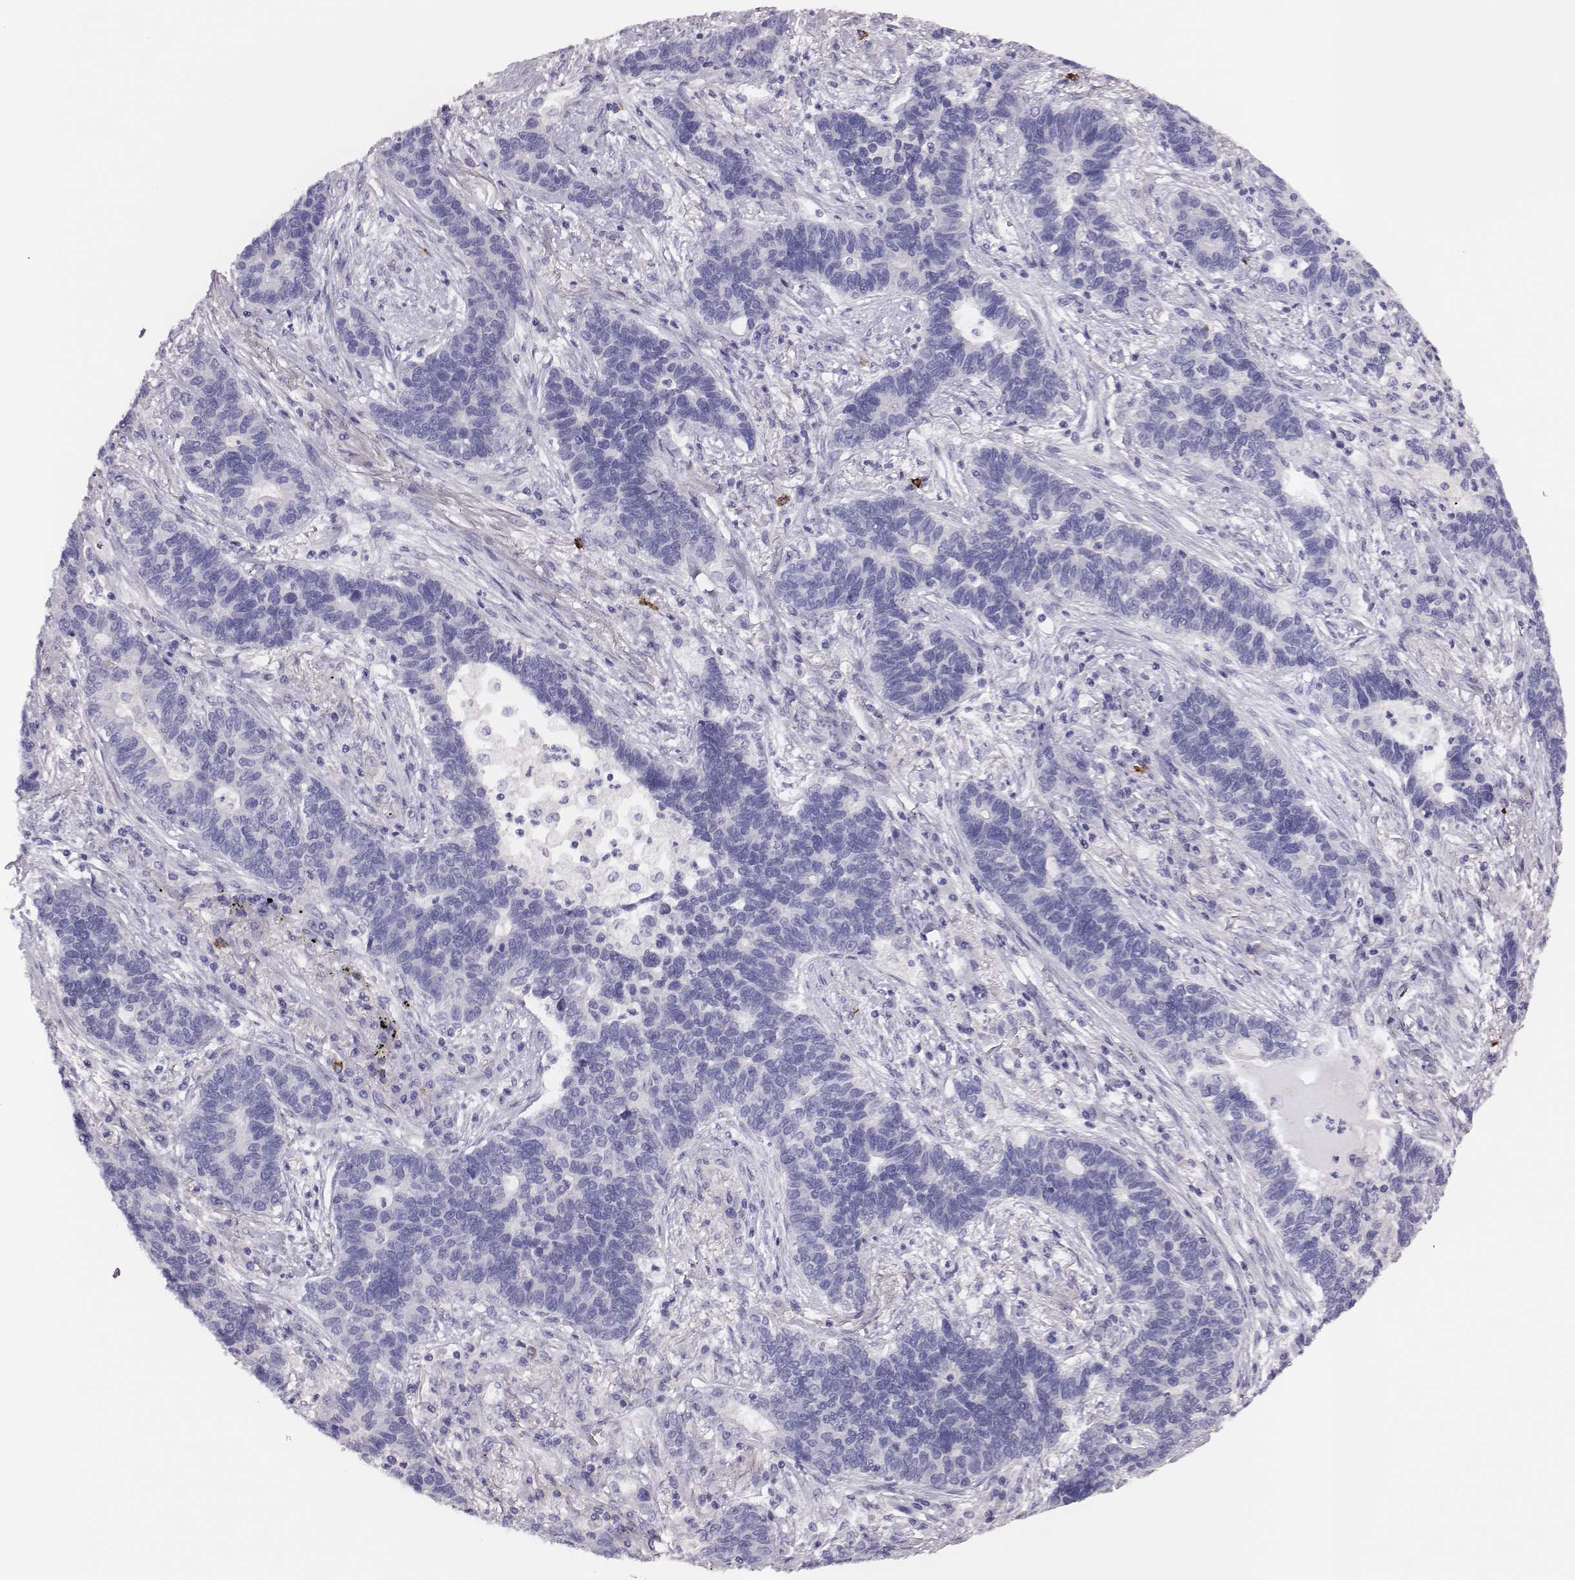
{"staining": {"intensity": "negative", "quantity": "none", "location": "none"}, "tissue": "lung cancer", "cell_type": "Tumor cells", "image_type": "cancer", "snomed": [{"axis": "morphology", "description": "Adenocarcinoma, NOS"}, {"axis": "topography", "description": "Lung"}], "caption": "High magnification brightfield microscopy of lung cancer (adenocarcinoma) stained with DAB (3,3'-diaminobenzidine) (brown) and counterstained with hematoxylin (blue): tumor cells show no significant expression. (DAB (3,3'-diaminobenzidine) IHC visualized using brightfield microscopy, high magnification).", "gene": "P2RY10", "patient": {"sex": "female", "age": 57}}